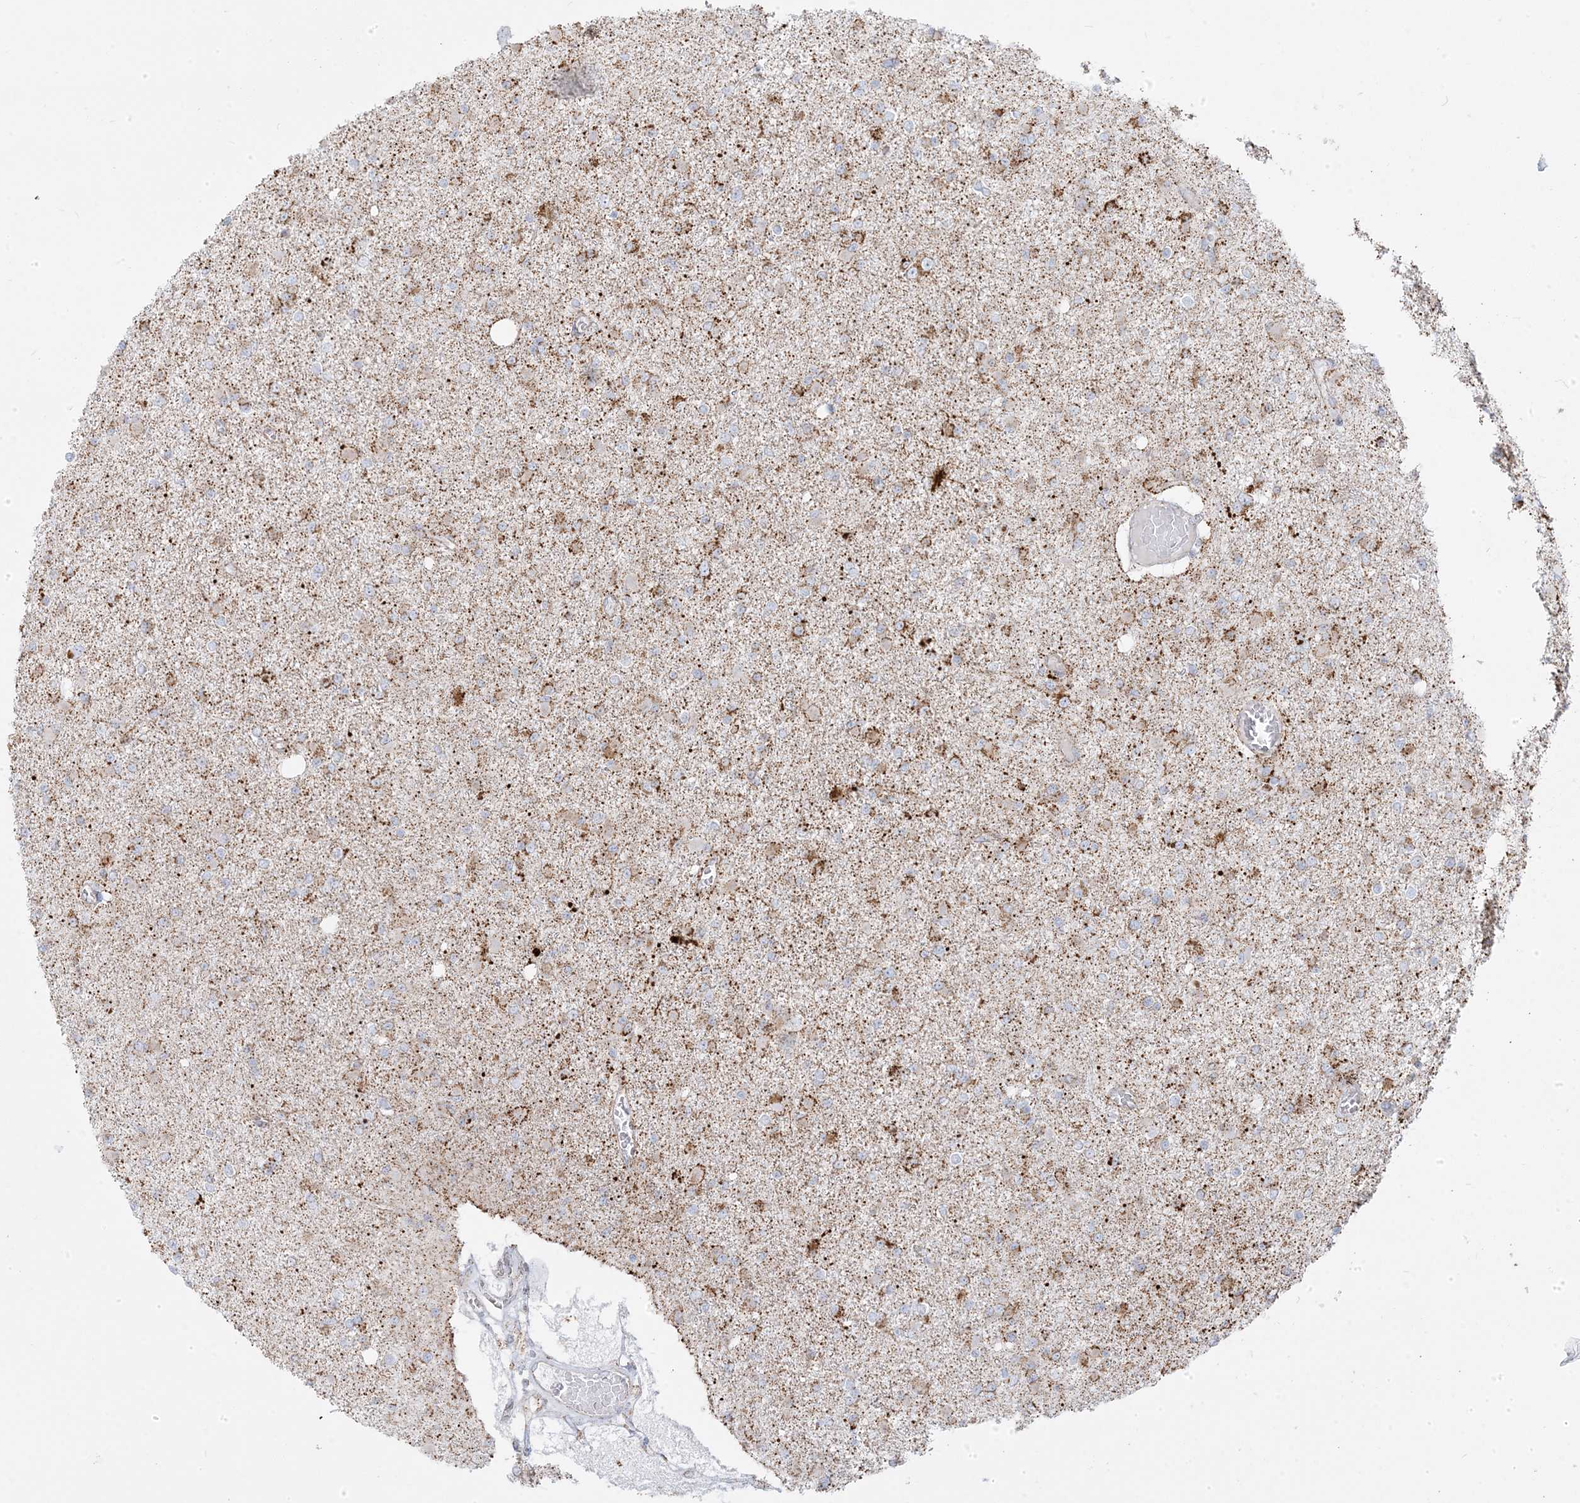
{"staining": {"intensity": "moderate", "quantity": "25%-75%", "location": "cytoplasmic/membranous"}, "tissue": "glioma", "cell_type": "Tumor cells", "image_type": "cancer", "snomed": [{"axis": "morphology", "description": "Glioma, malignant, Low grade"}, {"axis": "topography", "description": "Brain"}], "caption": "This histopathology image exhibits IHC staining of human glioma, with medium moderate cytoplasmic/membranous expression in about 25%-75% of tumor cells.", "gene": "PCCB", "patient": {"sex": "female", "age": 22}}